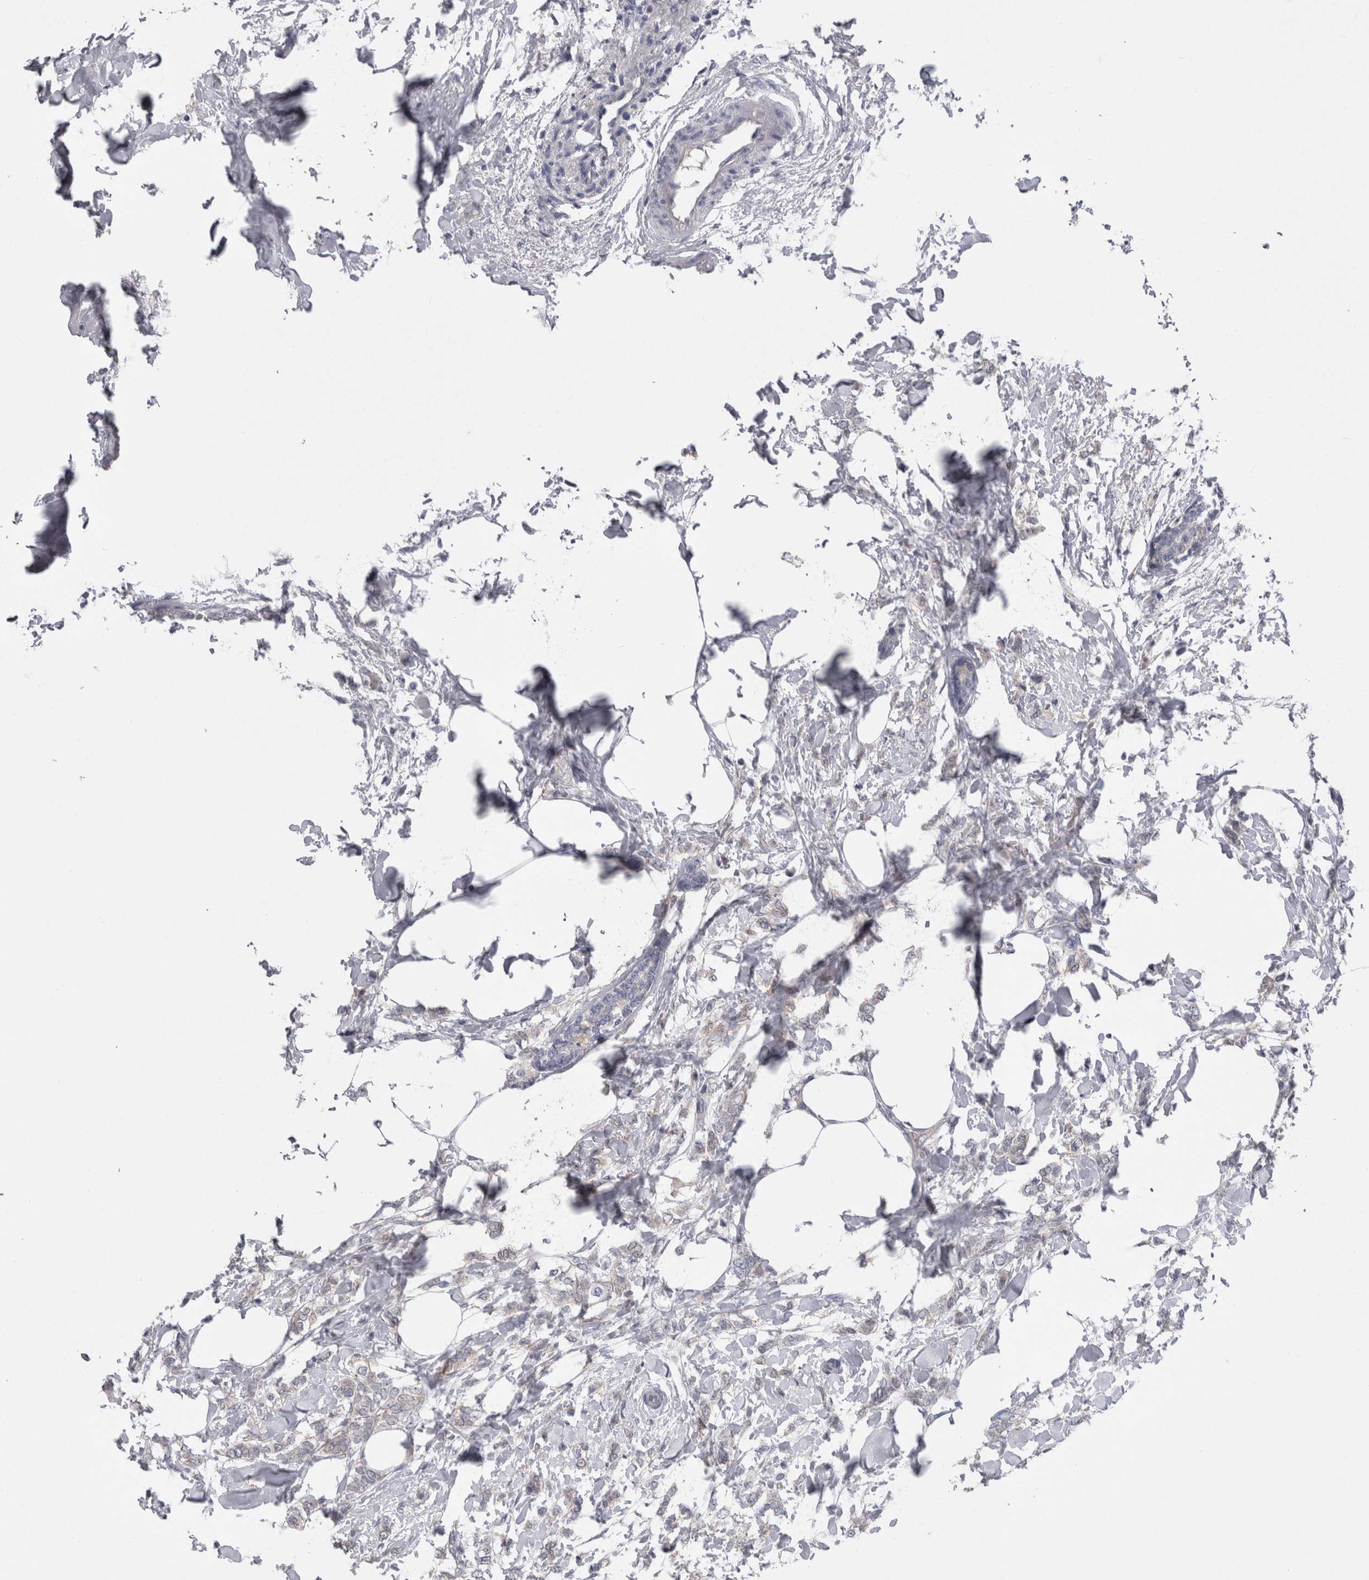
{"staining": {"intensity": "negative", "quantity": "none", "location": "none"}, "tissue": "breast cancer", "cell_type": "Tumor cells", "image_type": "cancer", "snomed": [{"axis": "morphology", "description": "Lobular carcinoma, in situ"}, {"axis": "morphology", "description": "Lobular carcinoma"}, {"axis": "topography", "description": "Breast"}], "caption": "Breast cancer stained for a protein using immunohistochemistry (IHC) reveals no staining tumor cells.", "gene": "NECTIN2", "patient": {"sex": "female", "age": 41}}